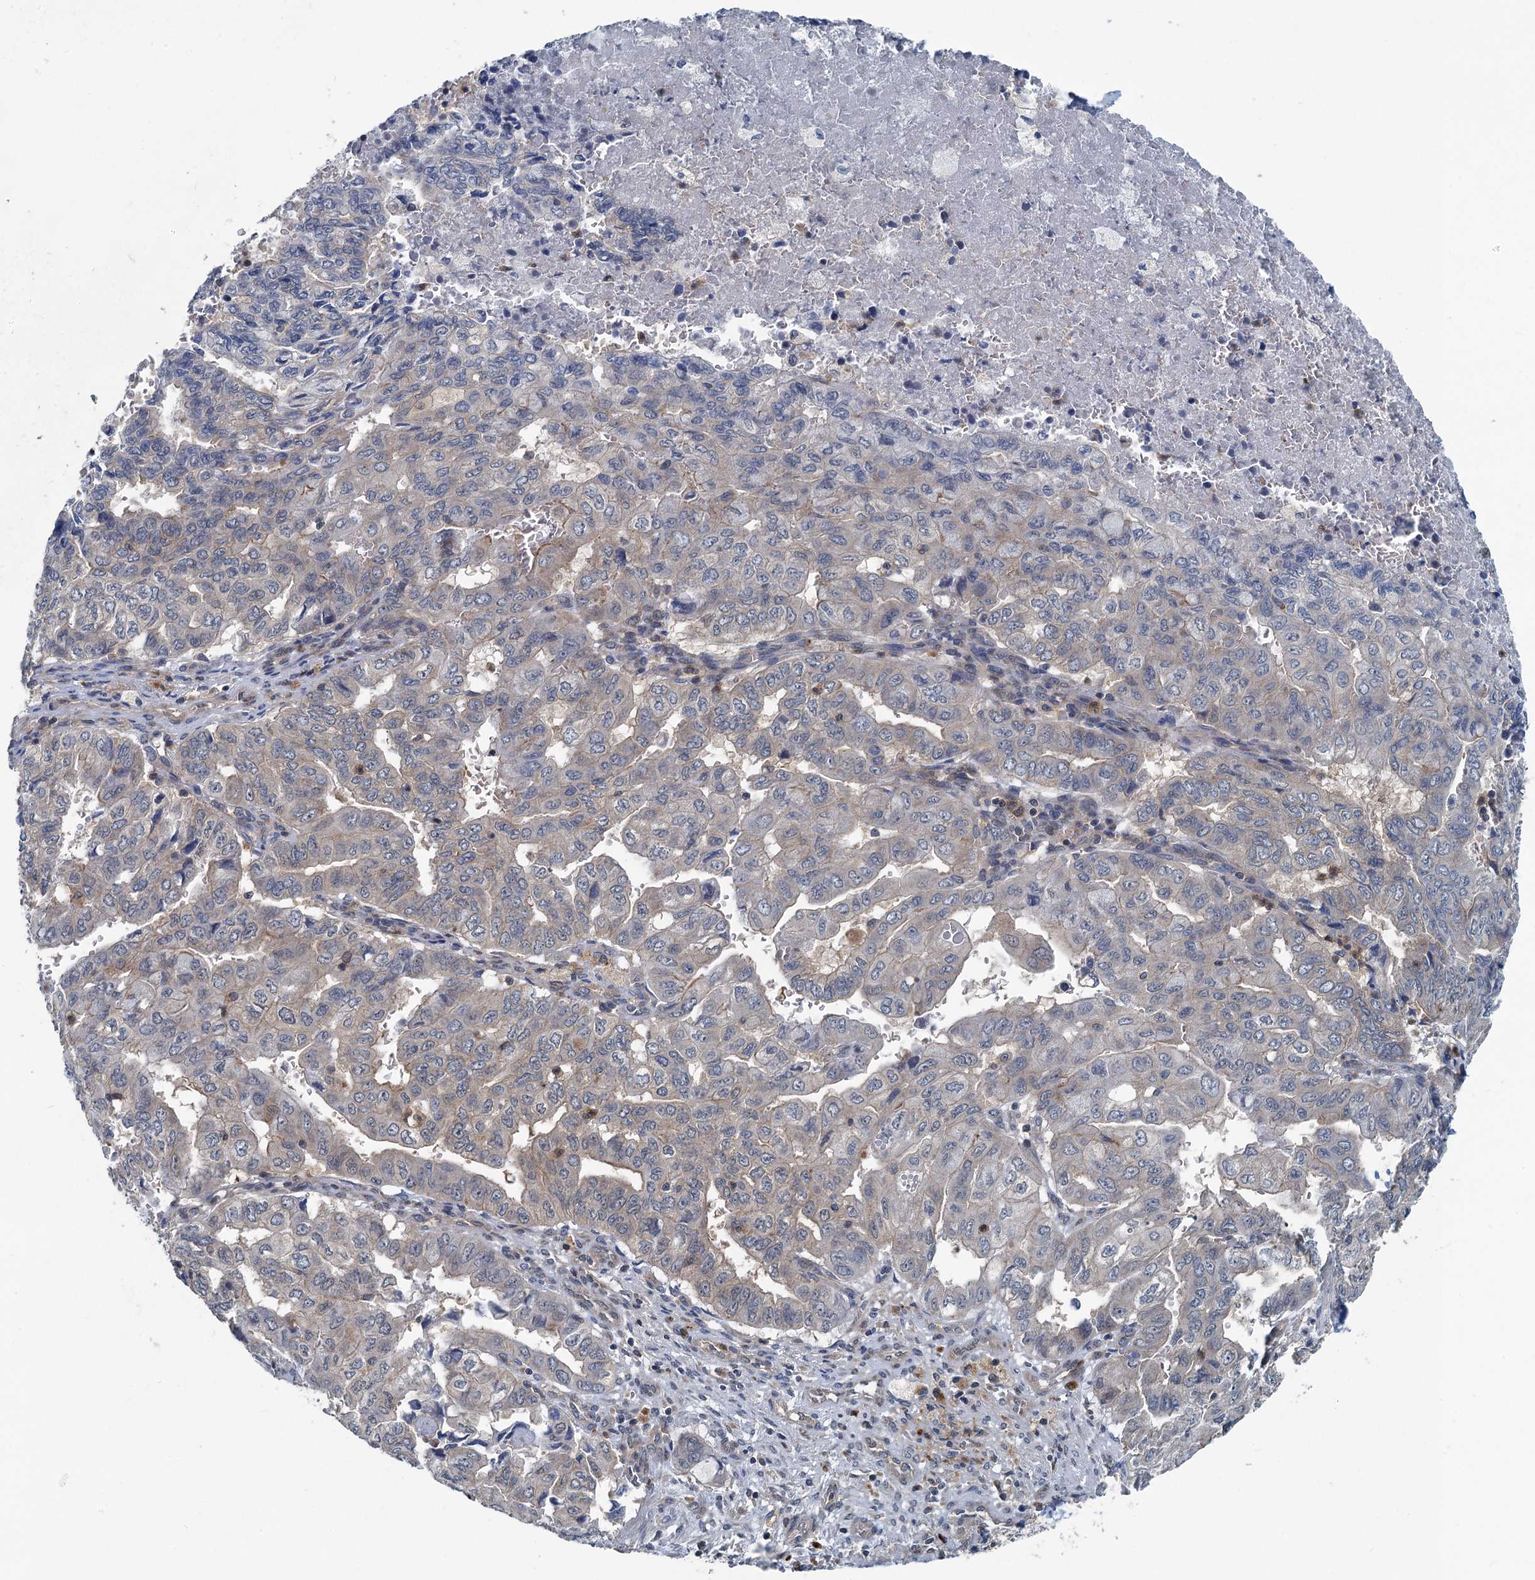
{"staining": {"intensity": "weak", "quantity": "25%-75%", "location": "cytoplasmic/membranous"}, "tissue": "pancreatic cancer", "cell_type": "Tumor cells", "image_type": "cancer", "snomed": [{"axis": "morphology", "description": "Adenocarcinoma, NOS"}, {"axis": "topography", "description": "Pancreas"}], "caption": "This is an image of IHC staining of pancreatic cancer (adenocarcinoma), which shows weak staining in the cytoplasmic/membranous of tumor cells.", "gene": "GCLM", "patient": {"sex": "male", "age": 51}}